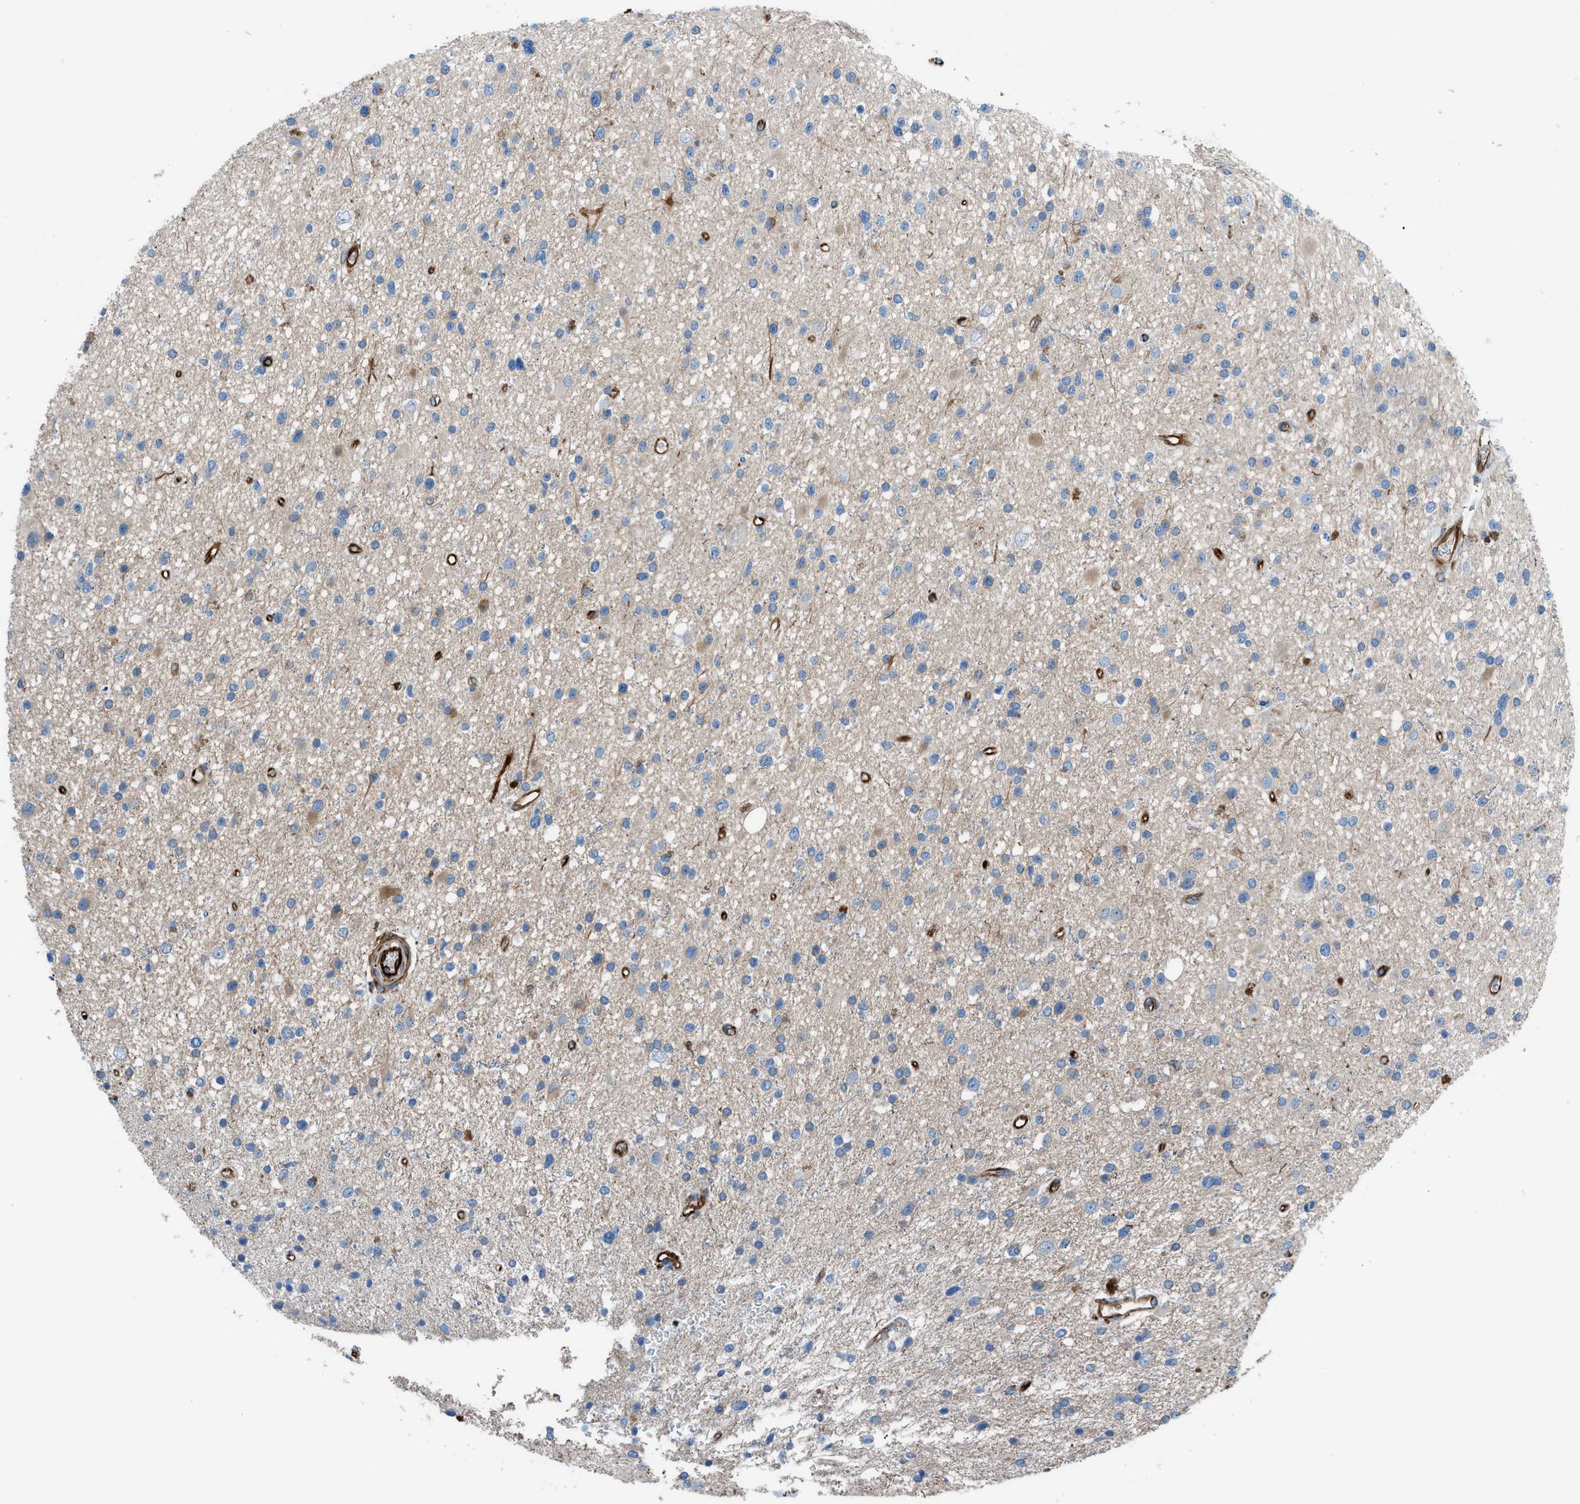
{"staining": {"intensity": "weak", "quantity": "<25%", "location": "cytoplasmic/membranous"}, "tissue": "glioma", "cell_type": "Tumor cells", "image_type": "cancer", "snomed": [{"axis": "morphology", "description": "Glioma, malignant, High grade"}, {"axis": "topography", "description": "Brain"}], "caption": "The photomicrograph exhibits no significant staining in tumor cells of glioma. The staining was performed using DAB (3,3'-diaminobenzidine) to visualize the protein expression in brown, while the nuclei were stained in blue with hematoxylin (Magnification: 20x).", "gene": "CABP7", "patient": {"sex": "male", "age": 33}}